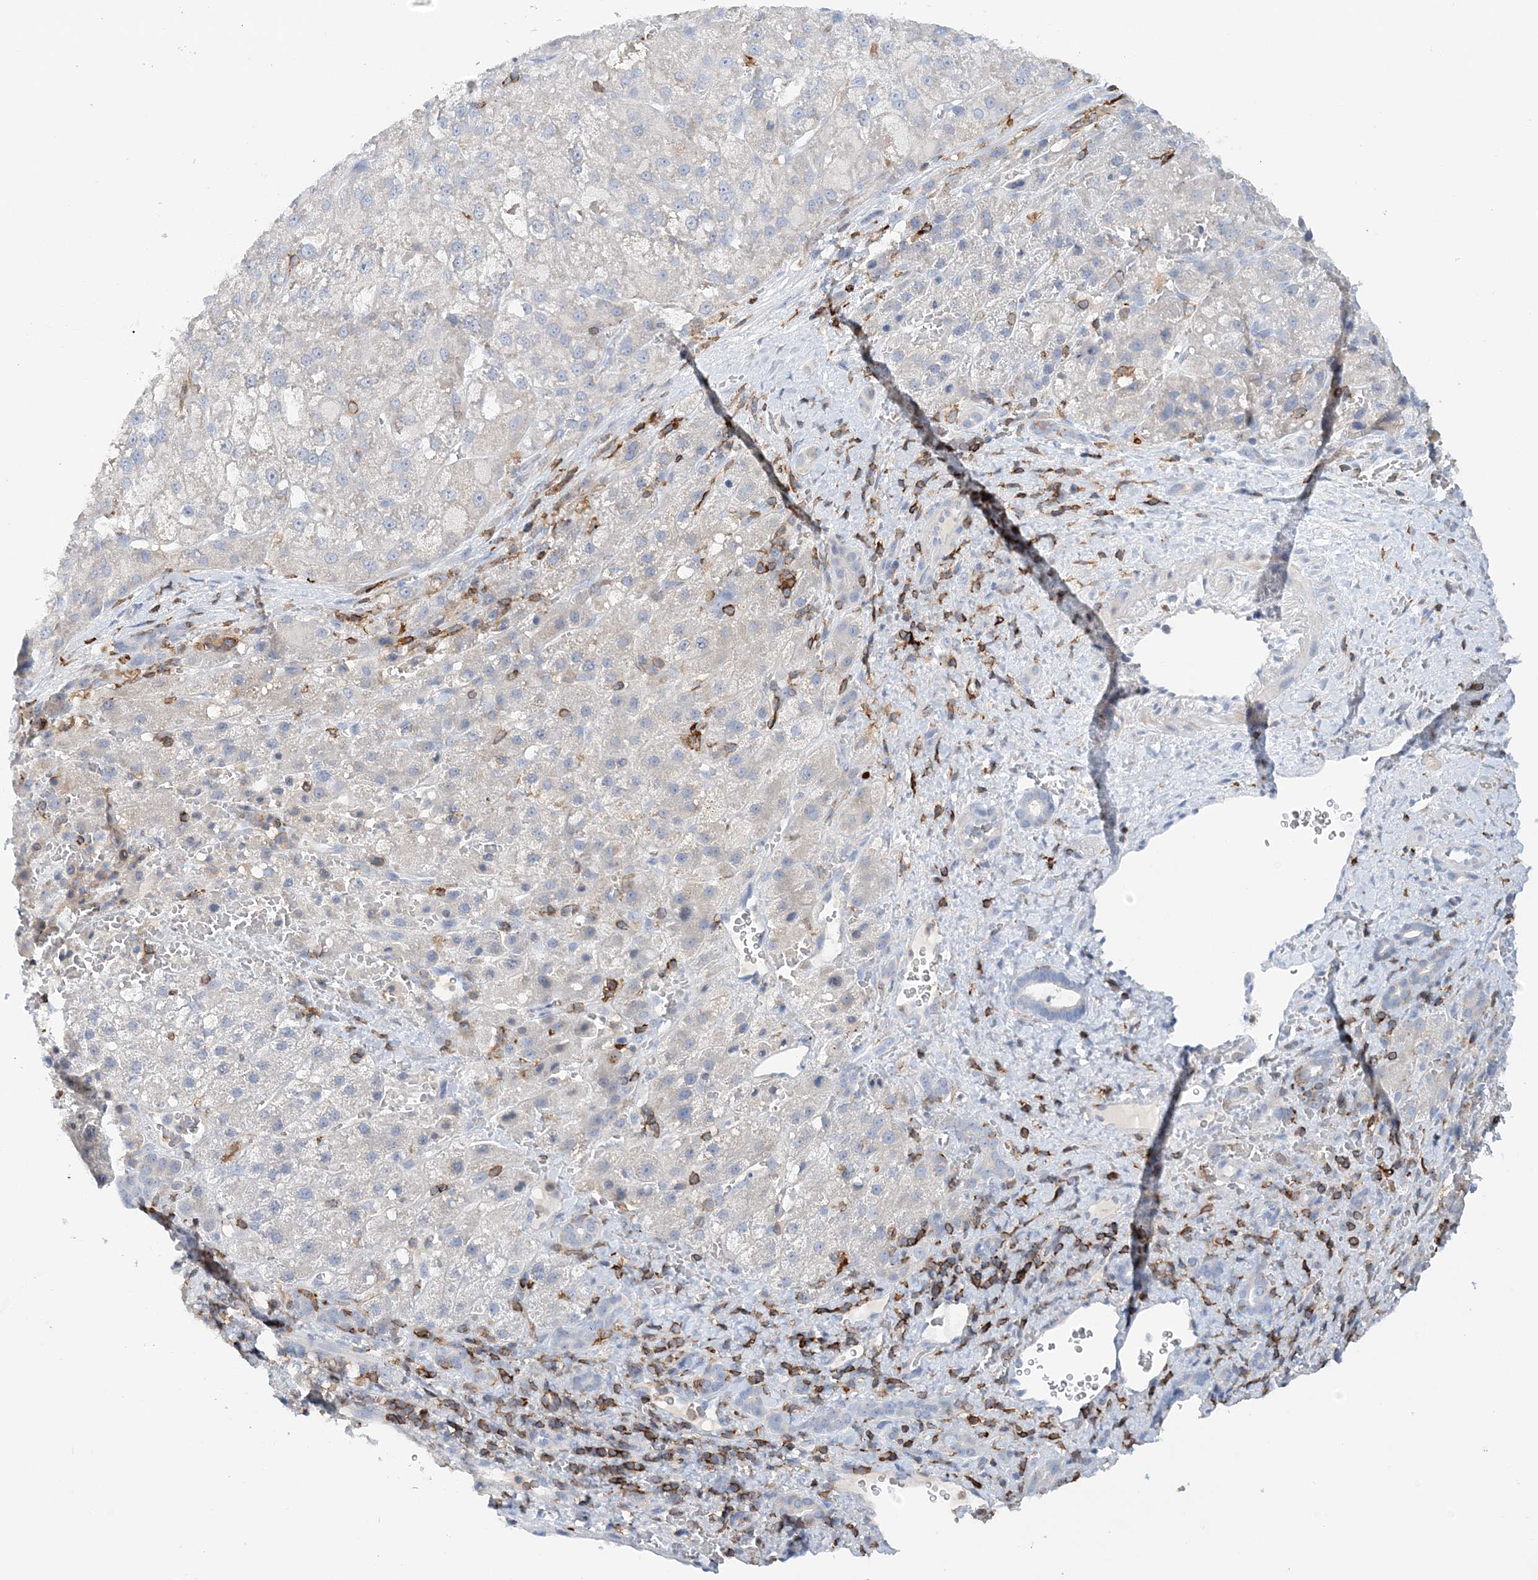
{"staining": {"intensity": "negative", "quantity": "none", "location": "none"}, "tissue": "liver cancer", "cell_type": "Tumor cells", "image_type": "cancer", "snomed": [{"axis": "morphology", "description": "Carcinoma, Hepatocellular, NOS"}, {"axis": "topography", "description": "Liver"}], "caption": "Human liver cancer stained for a protein using IHC reveals no expression in tumor cells.", "gene": "PRMT9", "patient": {"sex": "male", "age": 57}}